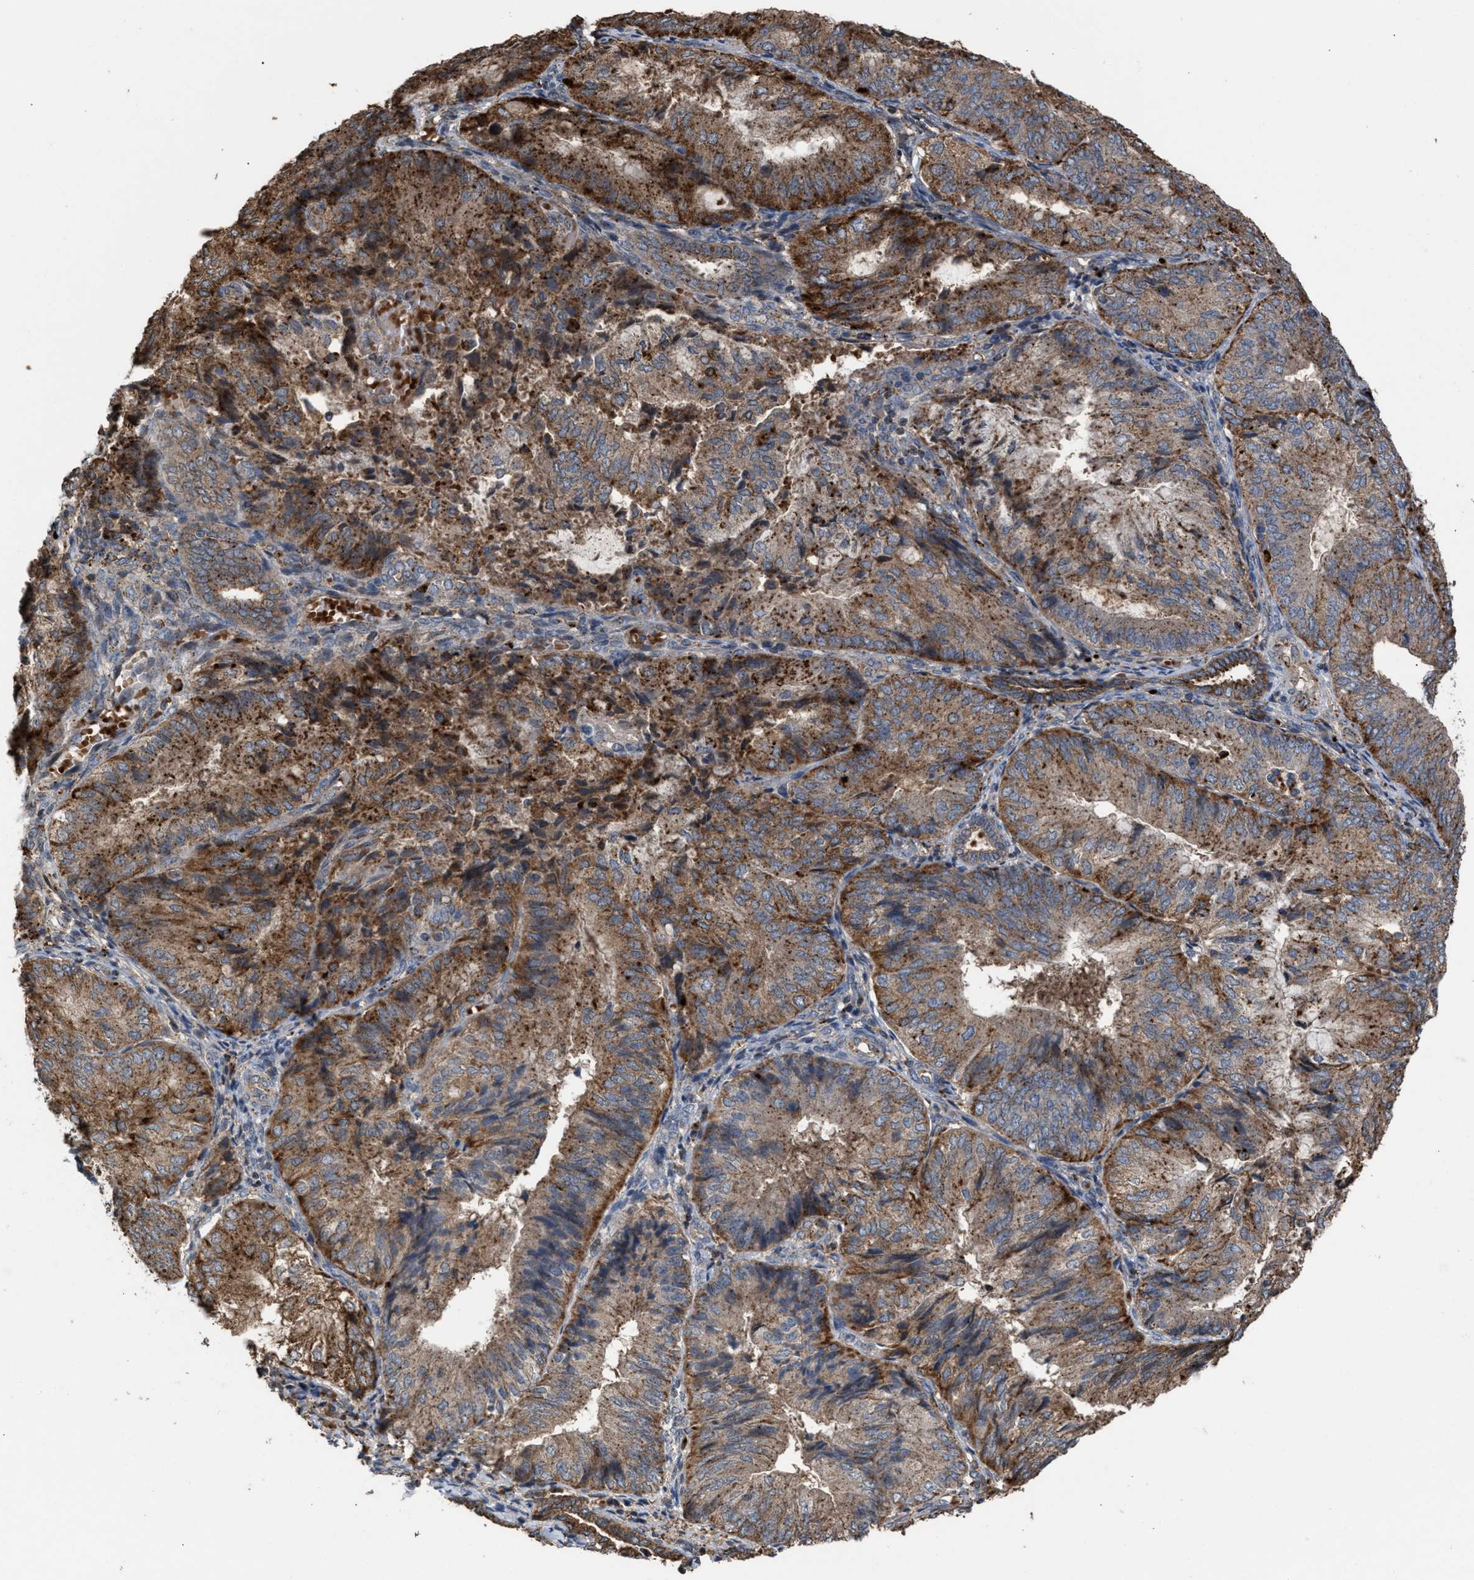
{"staining": {"intensity": "moderate", "quantity": ">75%", "location": "cytoplasmic/membranous"}, "tissue": "endometrial cancer", "cell_type": "Tumor cells", "image_type": "cancer", "snomed": [{"axis": "morphology", "description": "Adenocarcinoma, NOS"}, {"axis": "topography", "description": "Endometrium"}], "caption": "A photomicrograph showing moderate cytoplasmic/membranous positivity in about >75% of tumor cells in endometrial adenocarcinoma, as visualized by brown immunohistochemical staining.", "gene": "ELMO3", "patient": {"sex": "female", "age": 81}}